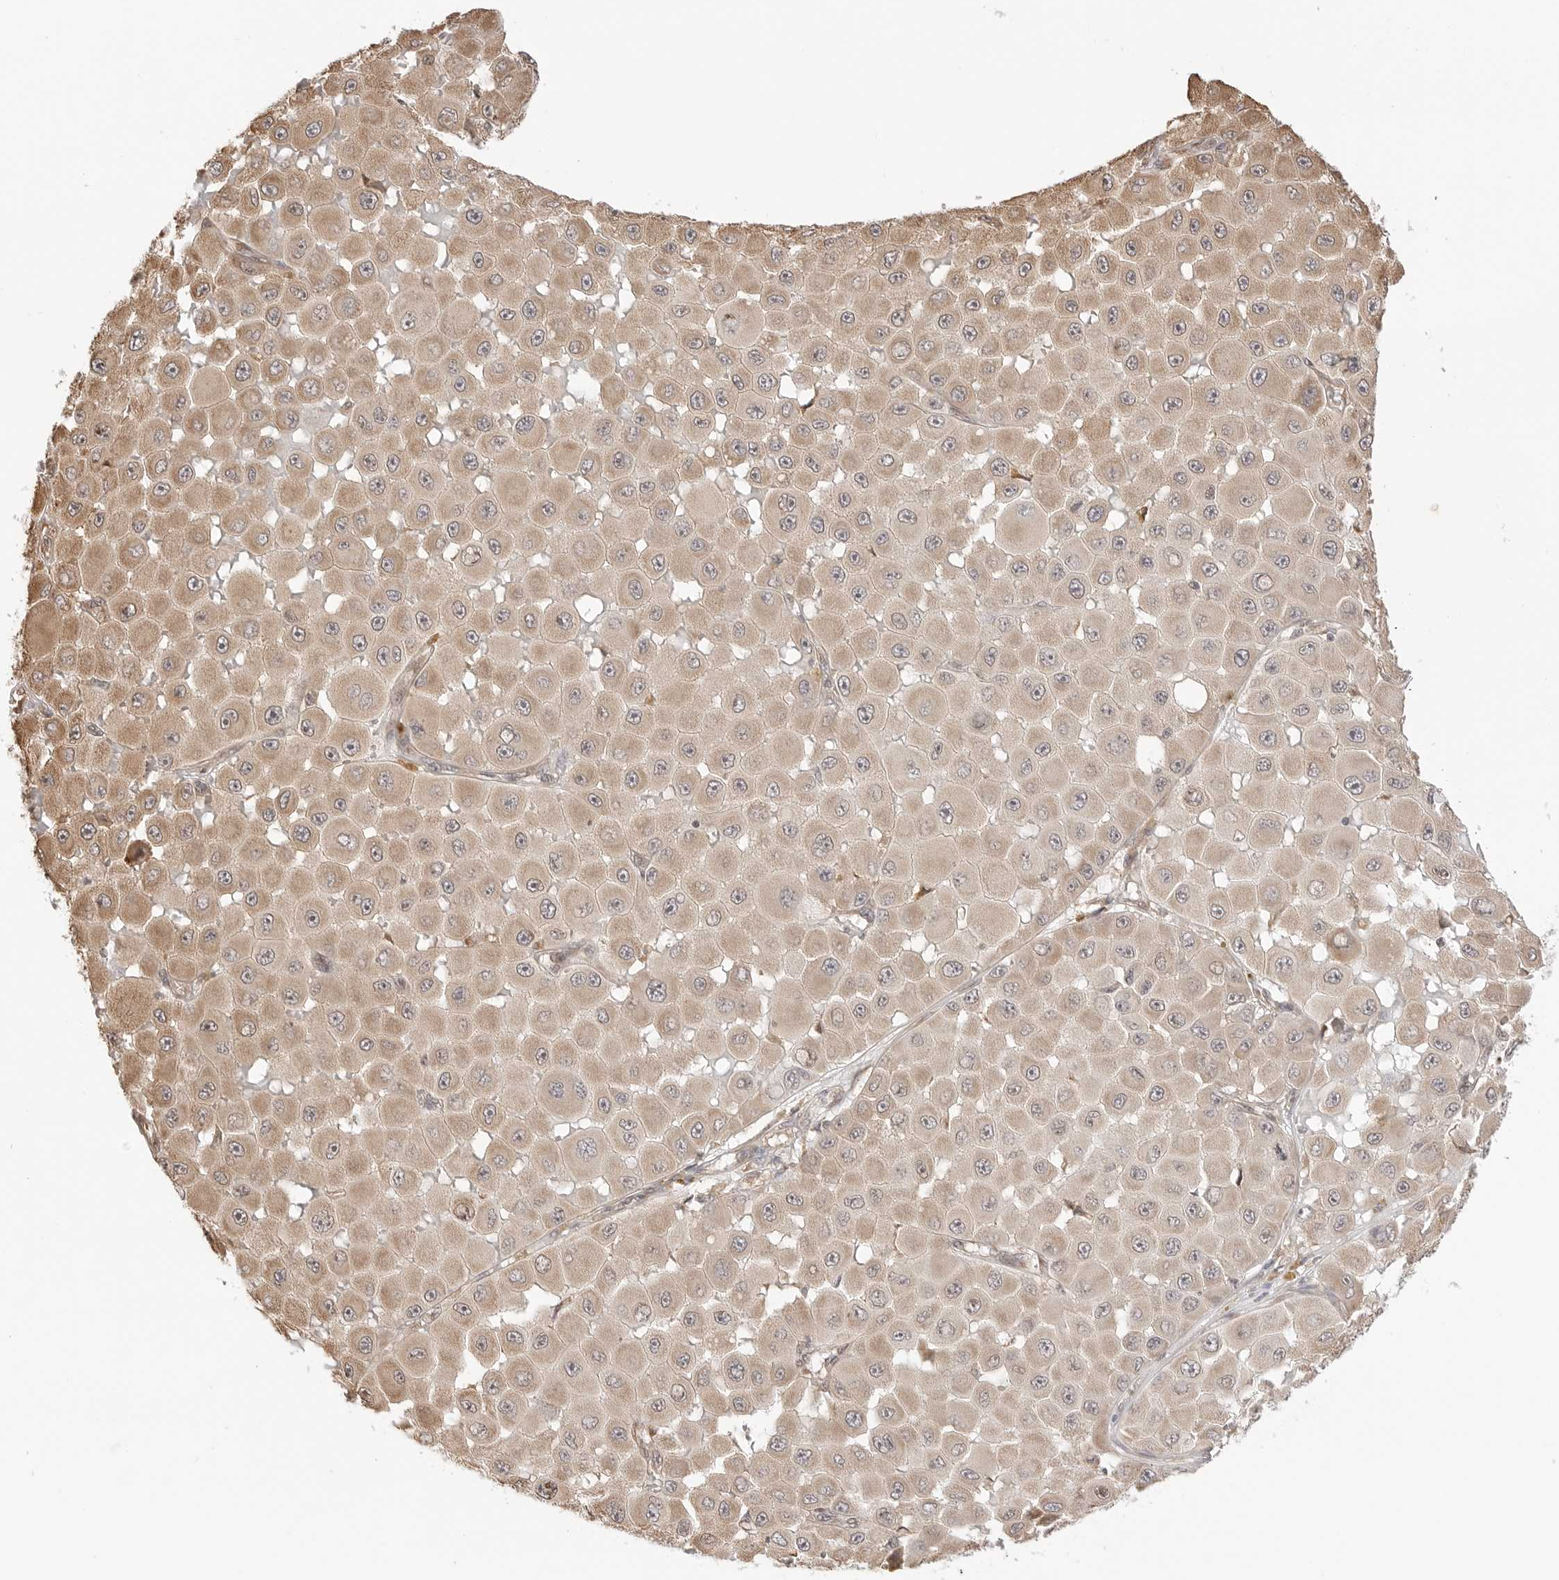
{"staining": {"intensity": "moderate", "quantity": ">75%", "location": "cytoplasmic/membranous,nuclear"}, "tissue": "melanoma", "cell_type": "Tumor cells", "image_type": "cancer", "snomed": [{"axis": "morphology", "description": "Malignant melanoma, NOS"}, {"axis": "topography", "description": "Skin"}], "caption": "Immunohistochemical staining of human malignant melanoma demonstrates medium levels of moderate cytoplasmic/membranous and nuclear expression in about >75% of tumor cells.", "gene": "FKBP14", "patient": {"sex": "female", "age": 81}}